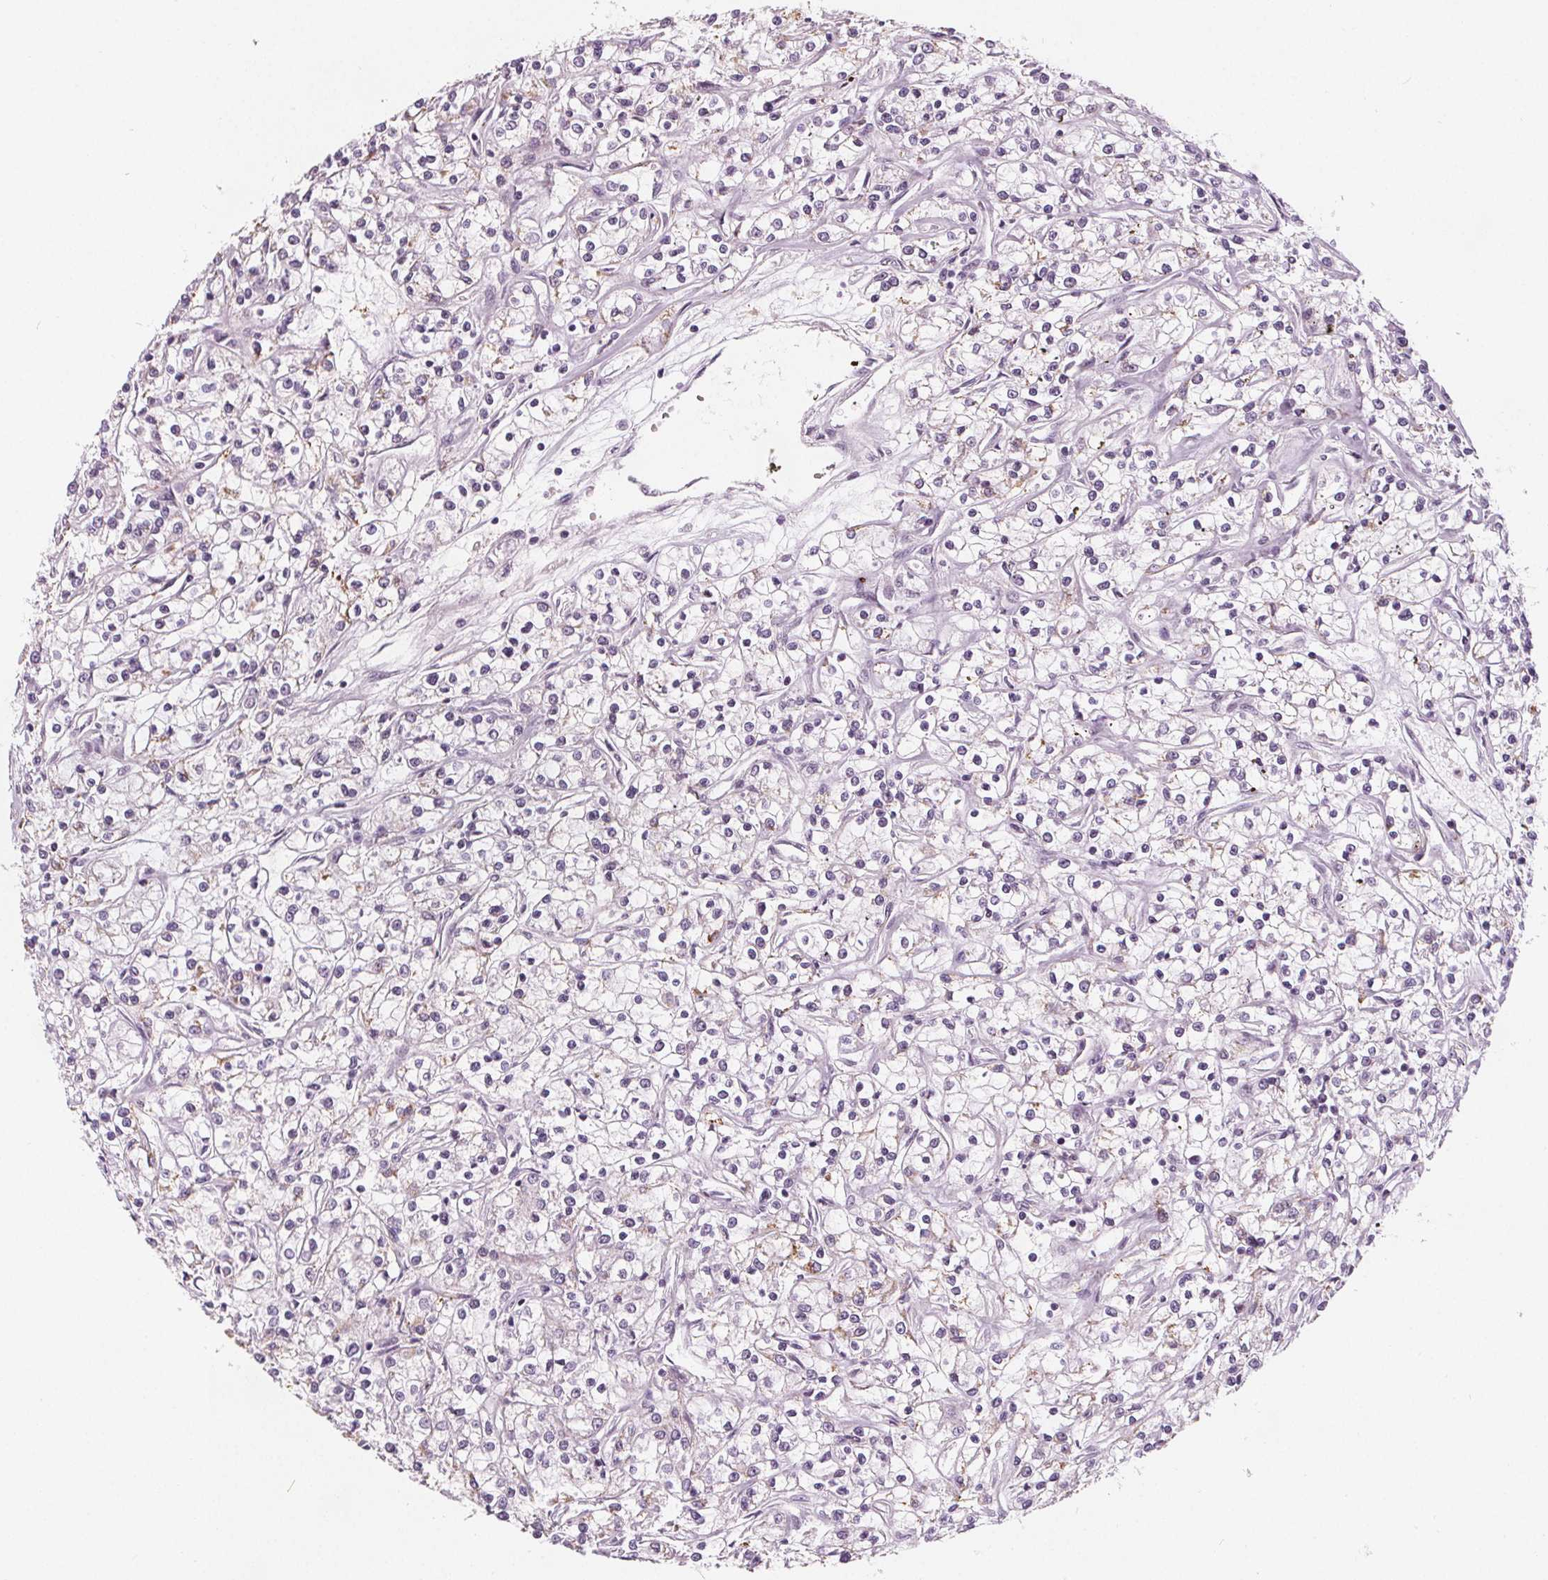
{"staining": {"intensity": "negative", "quantity": "none", "location": "none"}, "tissue": "renal cancer", "cell_type": "Tumor cells", "image_type": "cancer", "snomed": [{"axis": "morphology", "description": "Adenocarcinoma, NOS"}, {"axis": "topography", "description": "Kidney"}], "caption": "Immunohistochemical staining of human renal adenocarcinoma exhibits no significant positivity in tumor cells. Brightfield microscopy of IHC stained with DAB (3,3'-diaminobenzidine) (brown) and hematoxylin (blue), captured at high magnification.", "gene": "DPM2", "patient": {"sex": "female", "age": 59}}